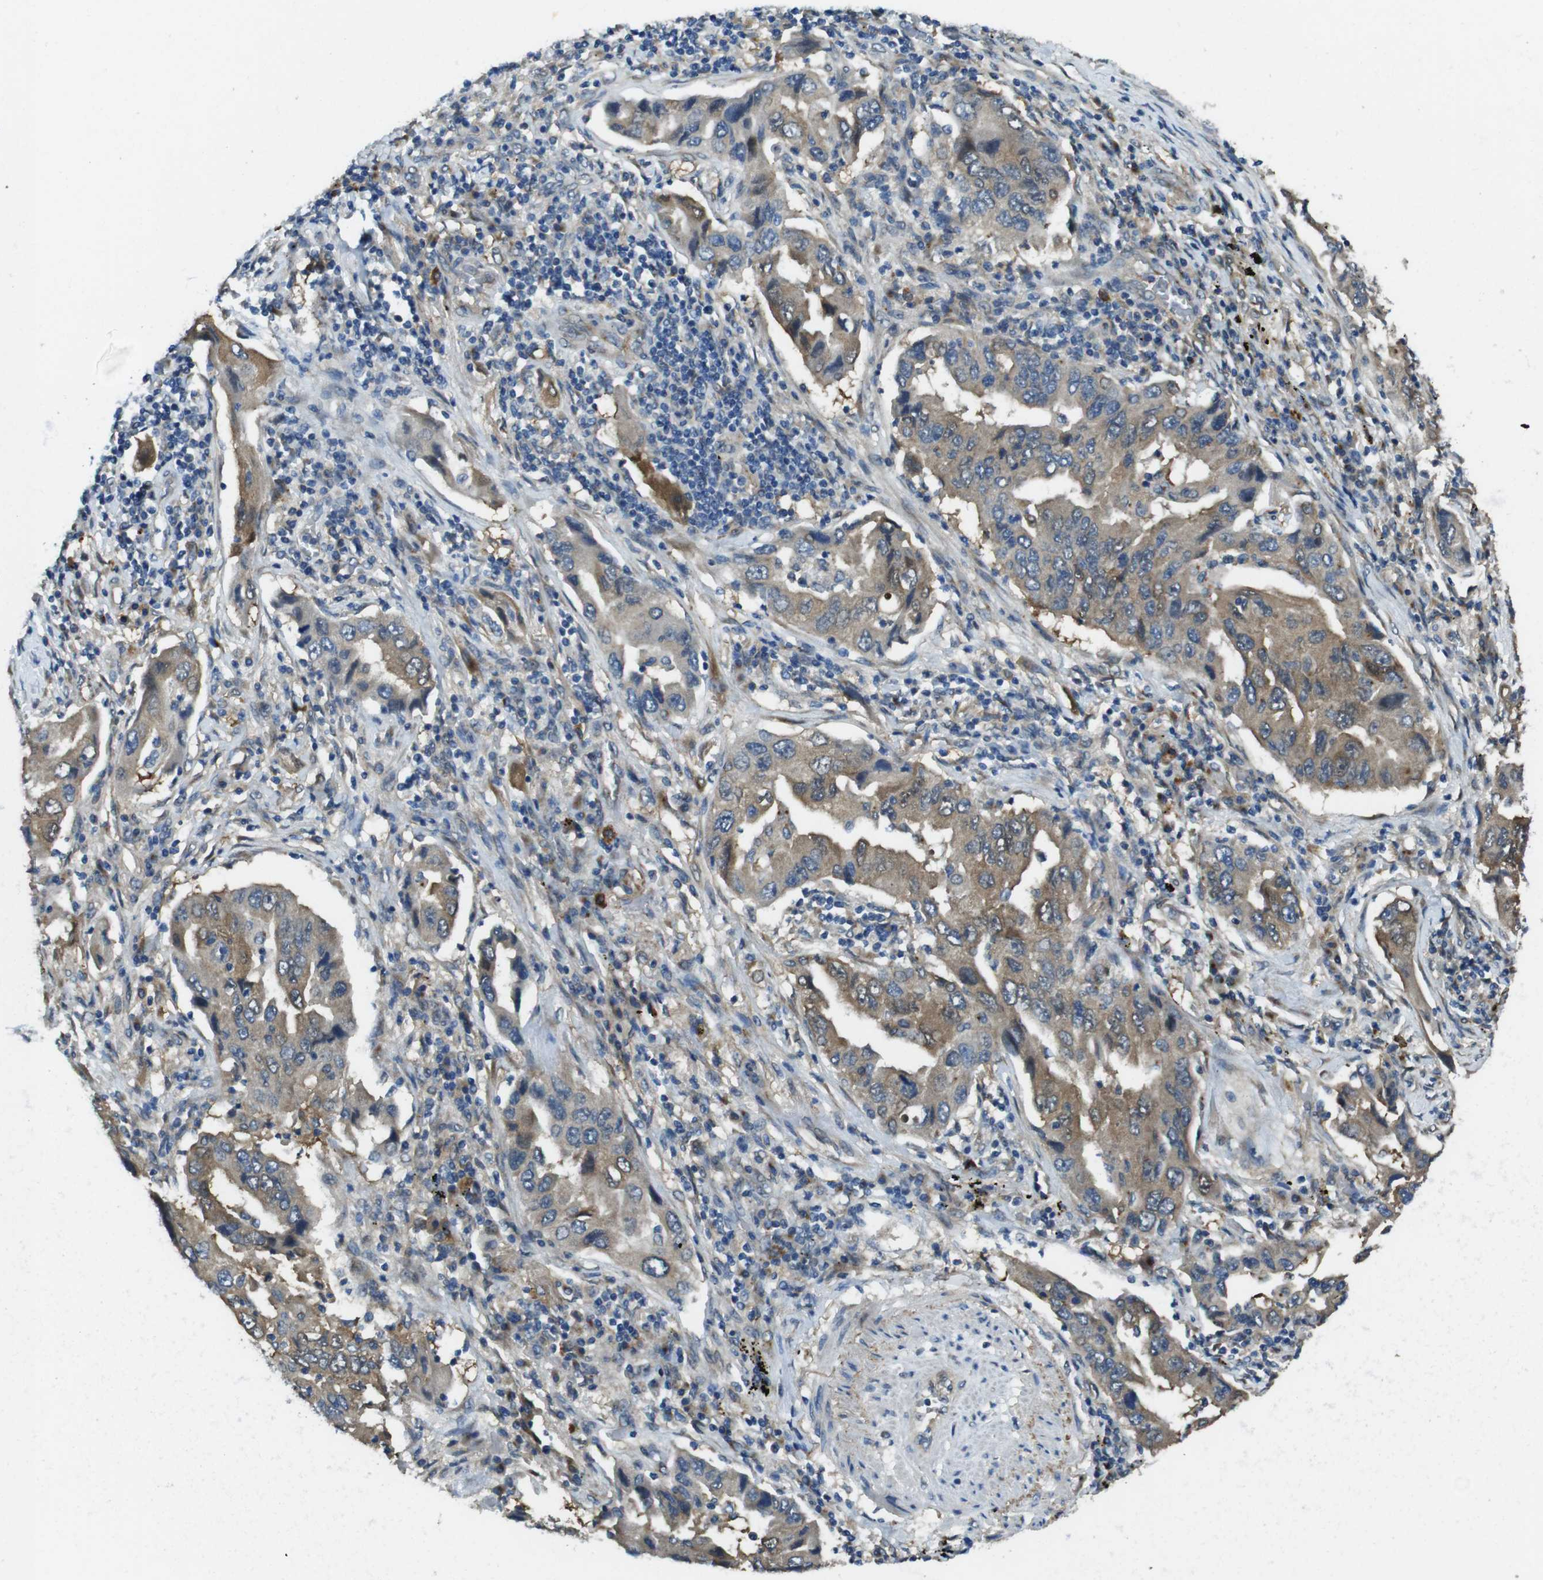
{"staining": {"intensity": "moderate", "quantity": ">75%", "location": "cytoplasmic/membranous"}, "tissue": "lung cancer", "cell_type": "Tumor cells", "image_type": "cancer", "snomed": [{"axis": "morphology", "description": "Adenocarcinoma, NOS"}, {"axis": "topography", "description": "Lung"}], "caption": "Lung adenocarcinoma stained with DAB immunohistochemistry exhibits medium levels of moderate cytoplasmic/membranous expression in approximately >75% of tumor cells.", "gene": "RAB6A", "patient": {"sex": "female", "age": 65}}